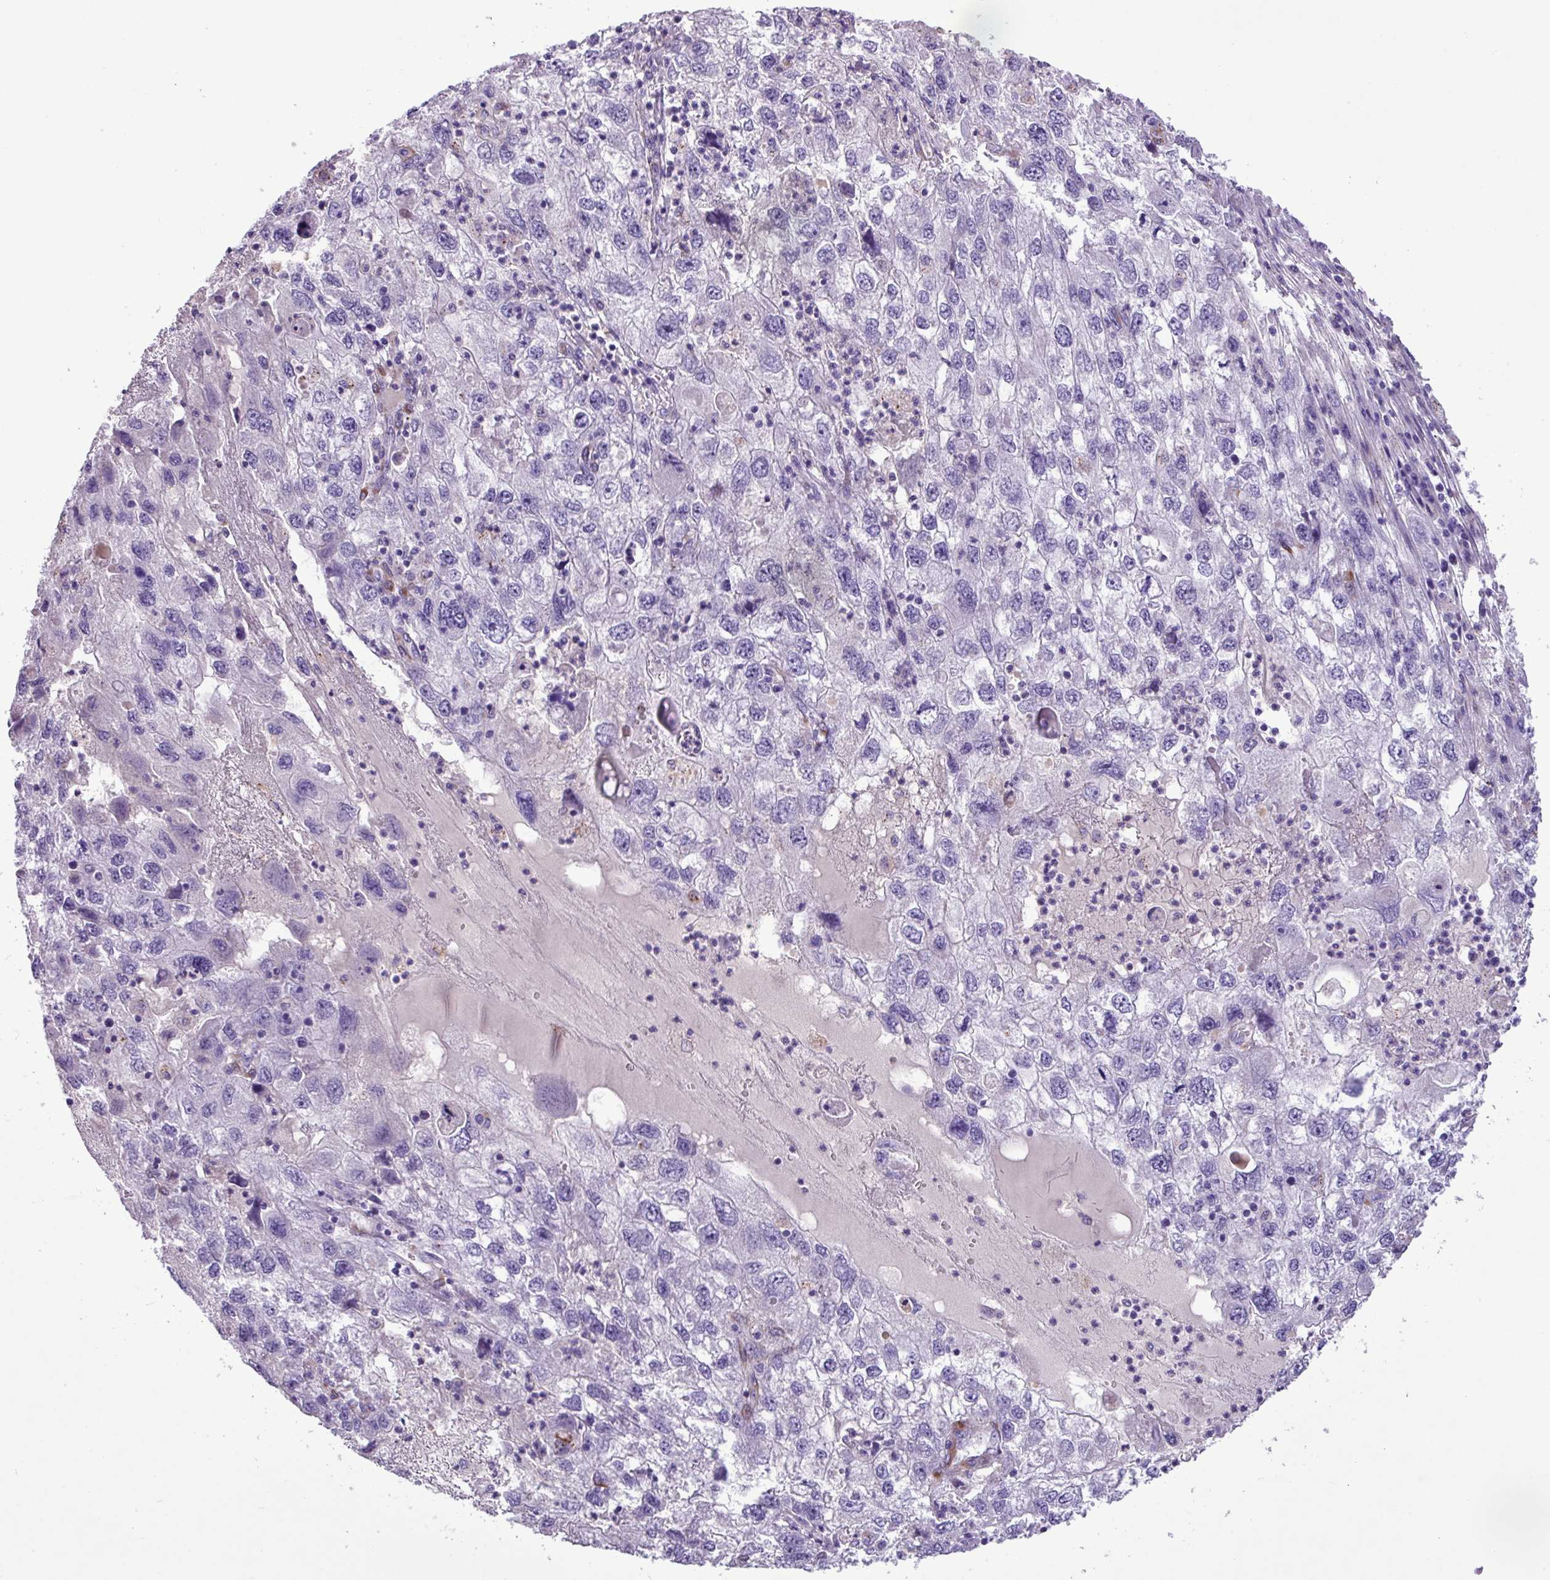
{"staining": {"intensity": "negative", "quantity": "none", "location": "none"}, "tissue": "endometrial cancer", "cell_type": "Tumor cells", "image_type": "cancer", "snomed": [{"axis": "morphology", "description": "Adenocarcinoma, NOS"}, {"axis": "topography", "description": "Endometrium"}], "caption": "High power microscopy histopathology image of an immunohistochemistry histopathology image of endometrial adenocarcinoma, revealing no significant positivity in tumor cells.", "gene": "CD248", "patient": {"sex": "female", "age": 49}}